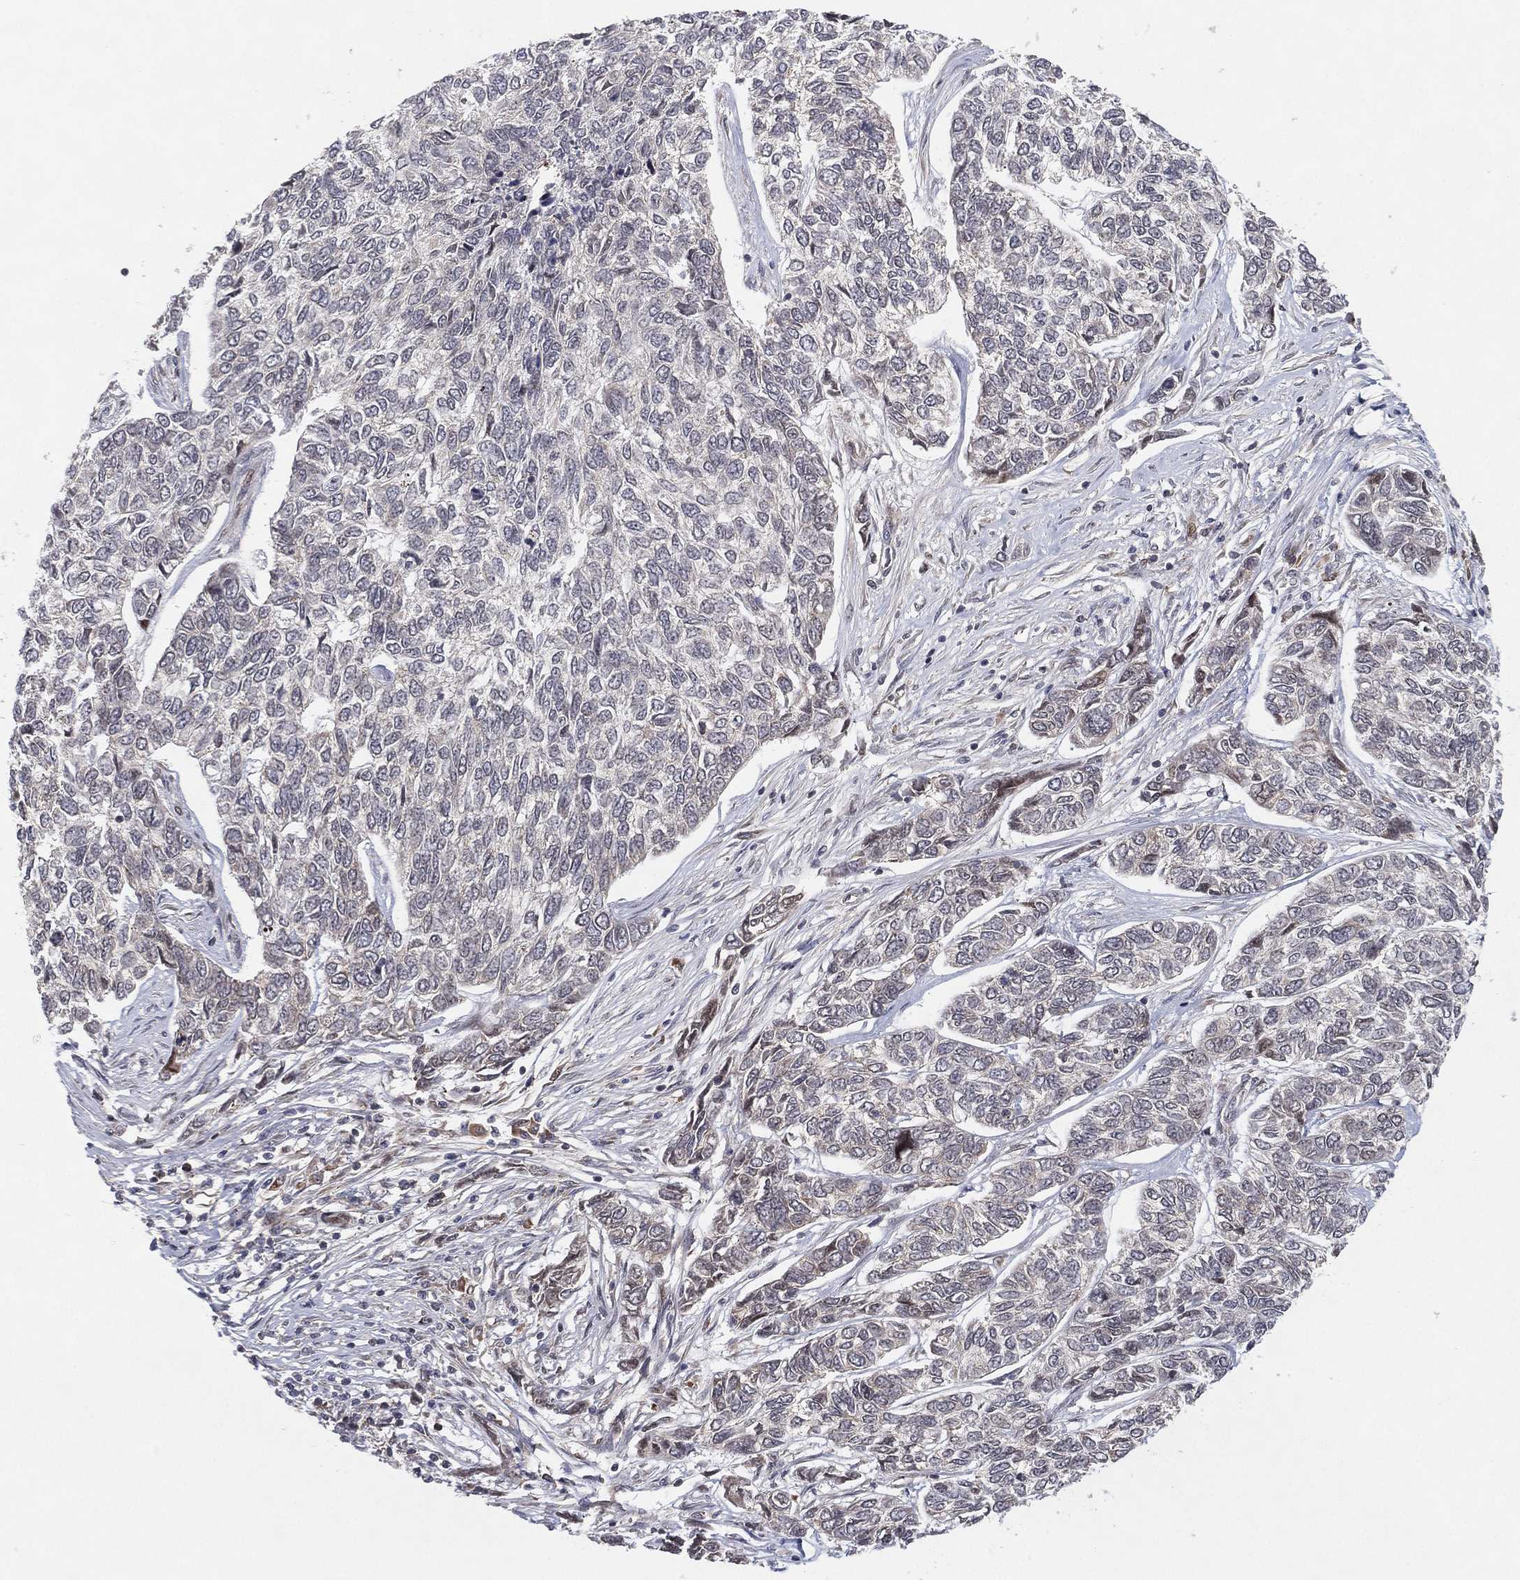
{"staining": {"intensity": "negative", "quantity": "none", "location": "none"}, "tissue": "skin cancer", "cell_type": "Tumor cells", "image_type": "cancer", "snomed": [{"axis": "morphology", "description": "Basal cell carcinoma"}, {"axis": "topography", "description": "Skin"}], "caption": "High magnification brightfield microscopy of skin cancer (basal cell carcinoma) stained with DAB (brown) and counterstained with hematoxylin (blue): tumor cells show no significant expression.", "gene": "TMTC4", "patient": {"sex": "female", "age": 65}}